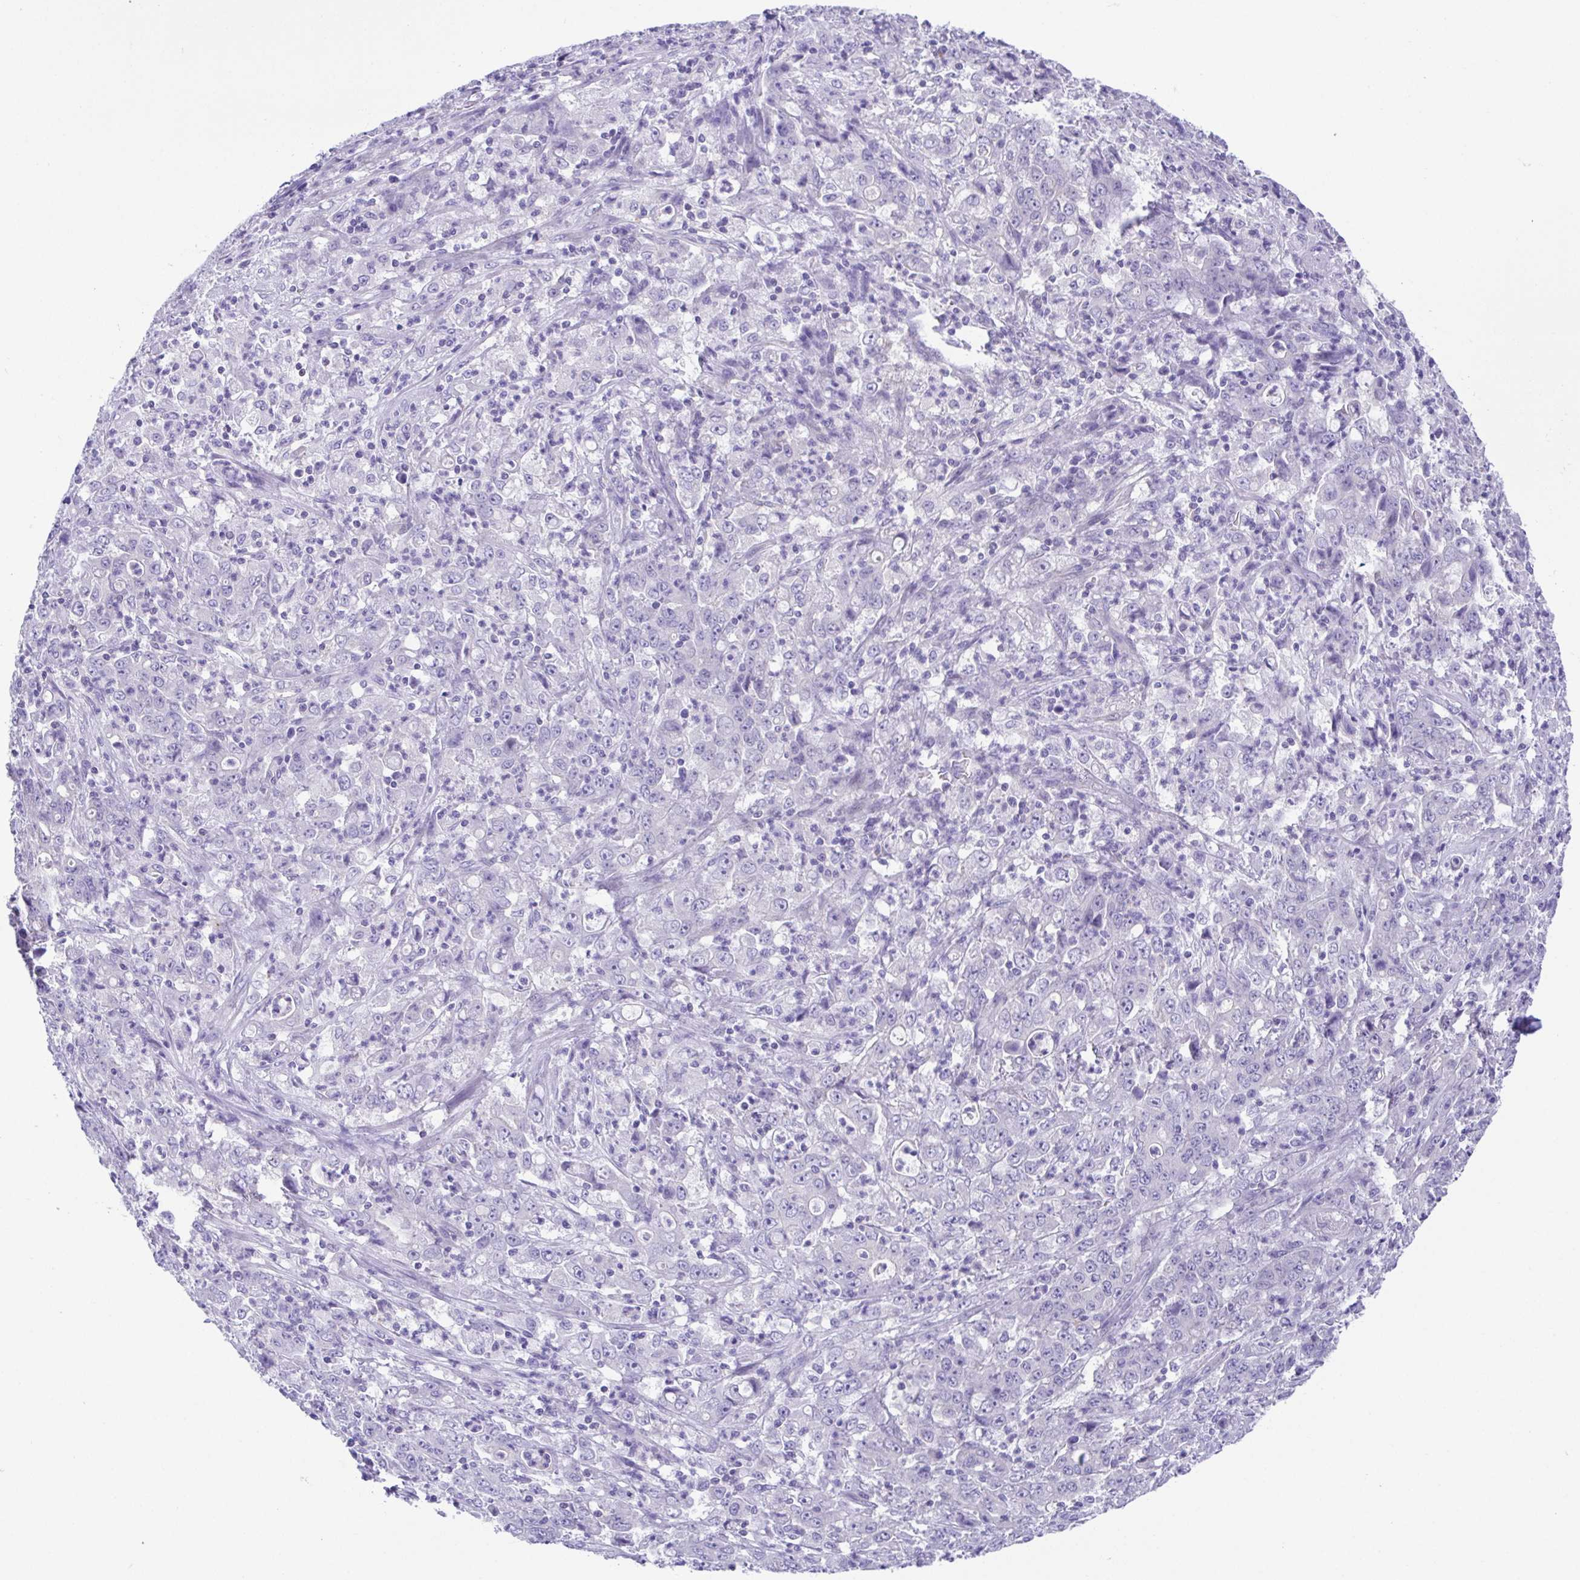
{"staining": {"intensity": "negative", "quantity": "none", "location": "none"}, "tissue": "stomach cancer", "cell_type": "Tumor cells", "image_type": "cancer", "snomed": [{"axis": "morphology", "description": "Adenocarcinoma, NOS"}, {"axis": "topography", "description": "Stomach, lower"}], "caption": "Immunohistochemistry histopathology image of neoplastic tissue: human stomach cancer stained with DAB shows no significant protein staining in tumor cells. The staining was performed using DAB to visualize the protein expression in brown, while the nuclei were stained in blue with hematoxylin (Magnification: 20x).", "gene": "LUZP4", "patient": {"sex": "female", "age": 71}}